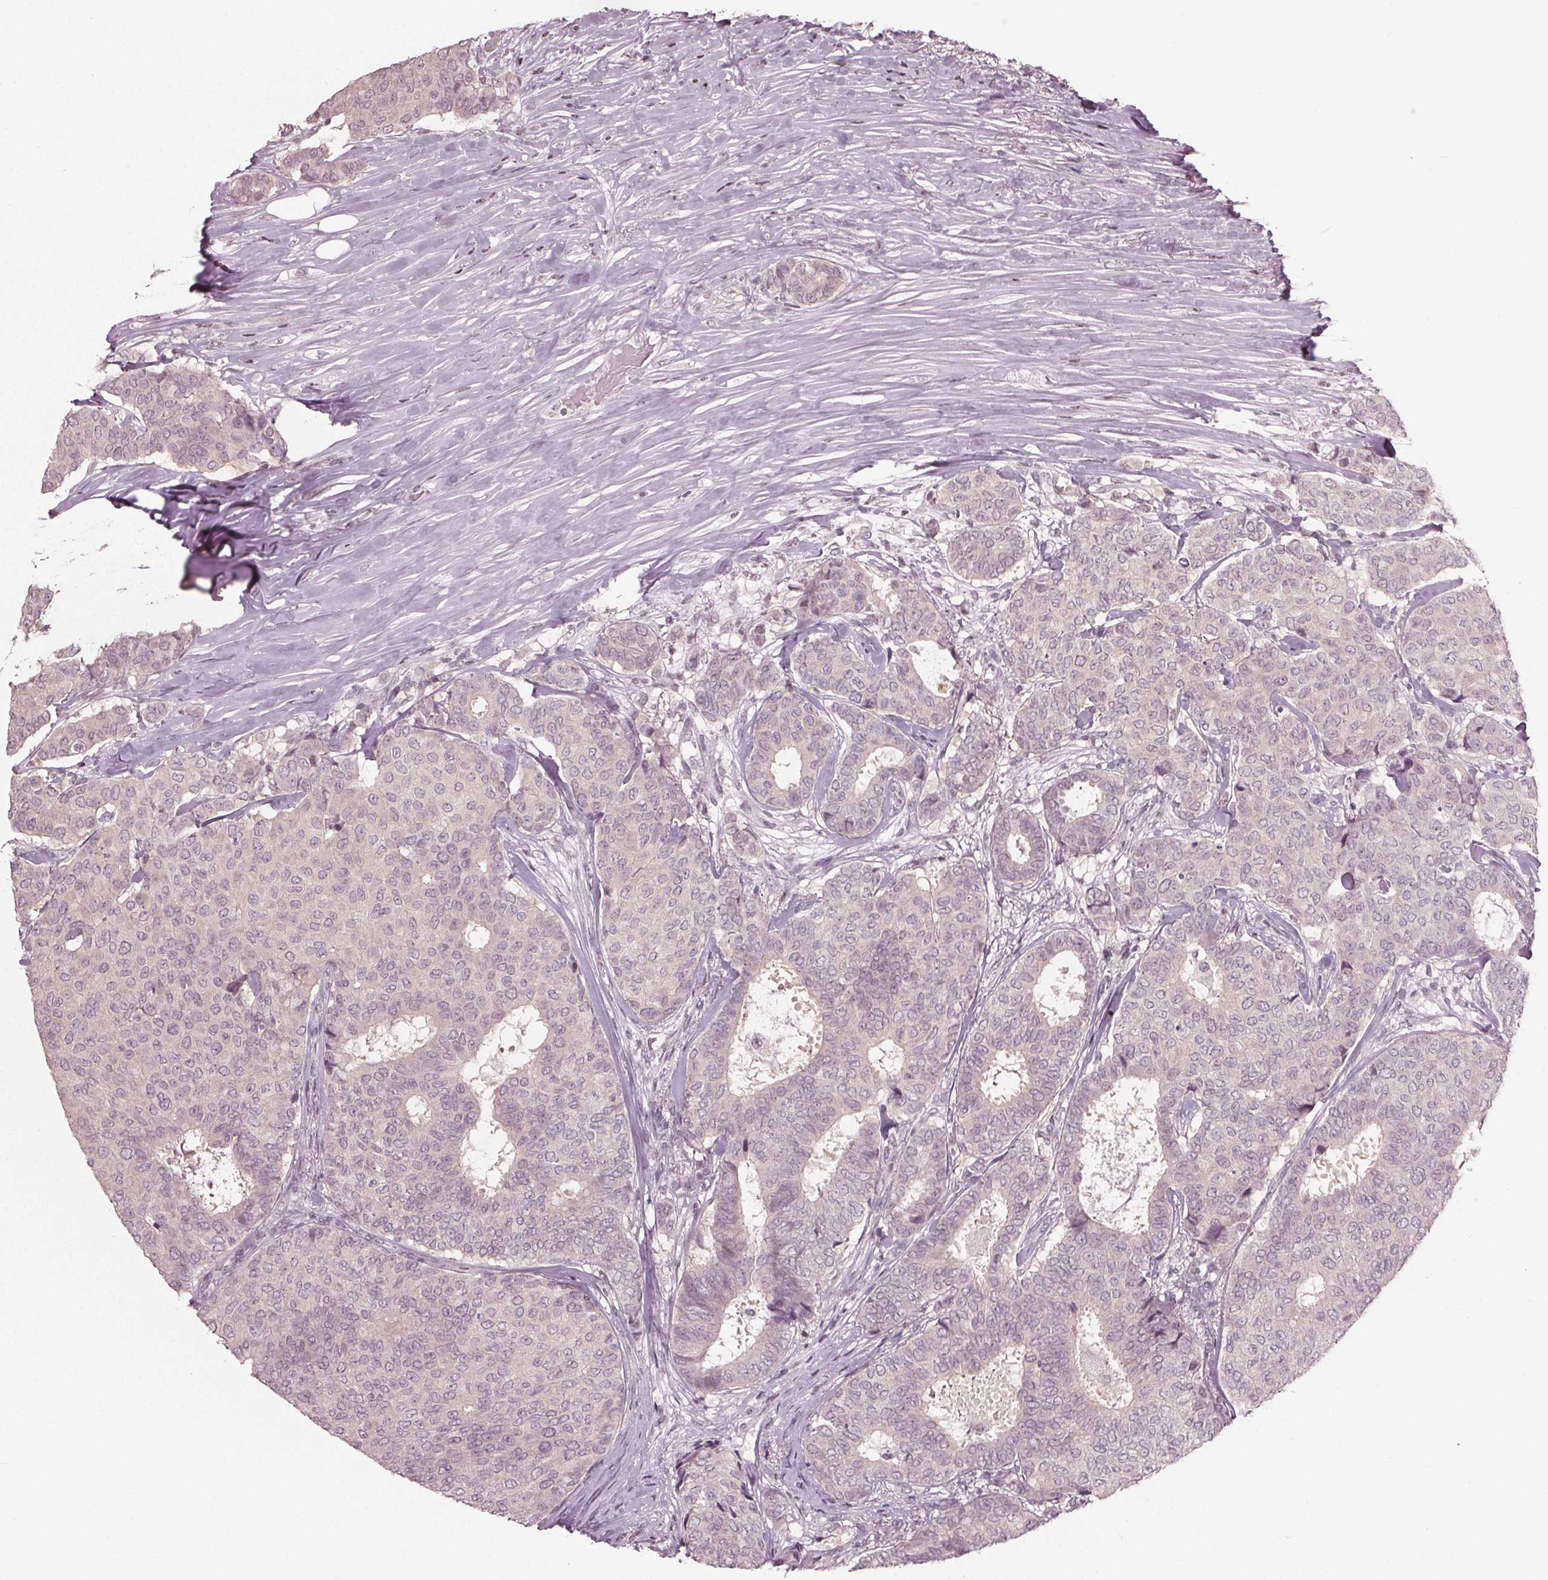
{"staining": {"intensity": "negative", "quantity": "none", "location": "none"}, "tissue": "breast cancer", "cell_type": "Tumor cells", "image_type": "cancer", "snomed": [{"axis": "morphology", "description": "Duct carcinoma"}, {"axis": "topography", "description": "Breast"}], "caption": "The image demonstrates no significant expression in tumor cells of breast cancer.", "gene": "CXCL16", "patient": {"sex": "female", "age": 75}}